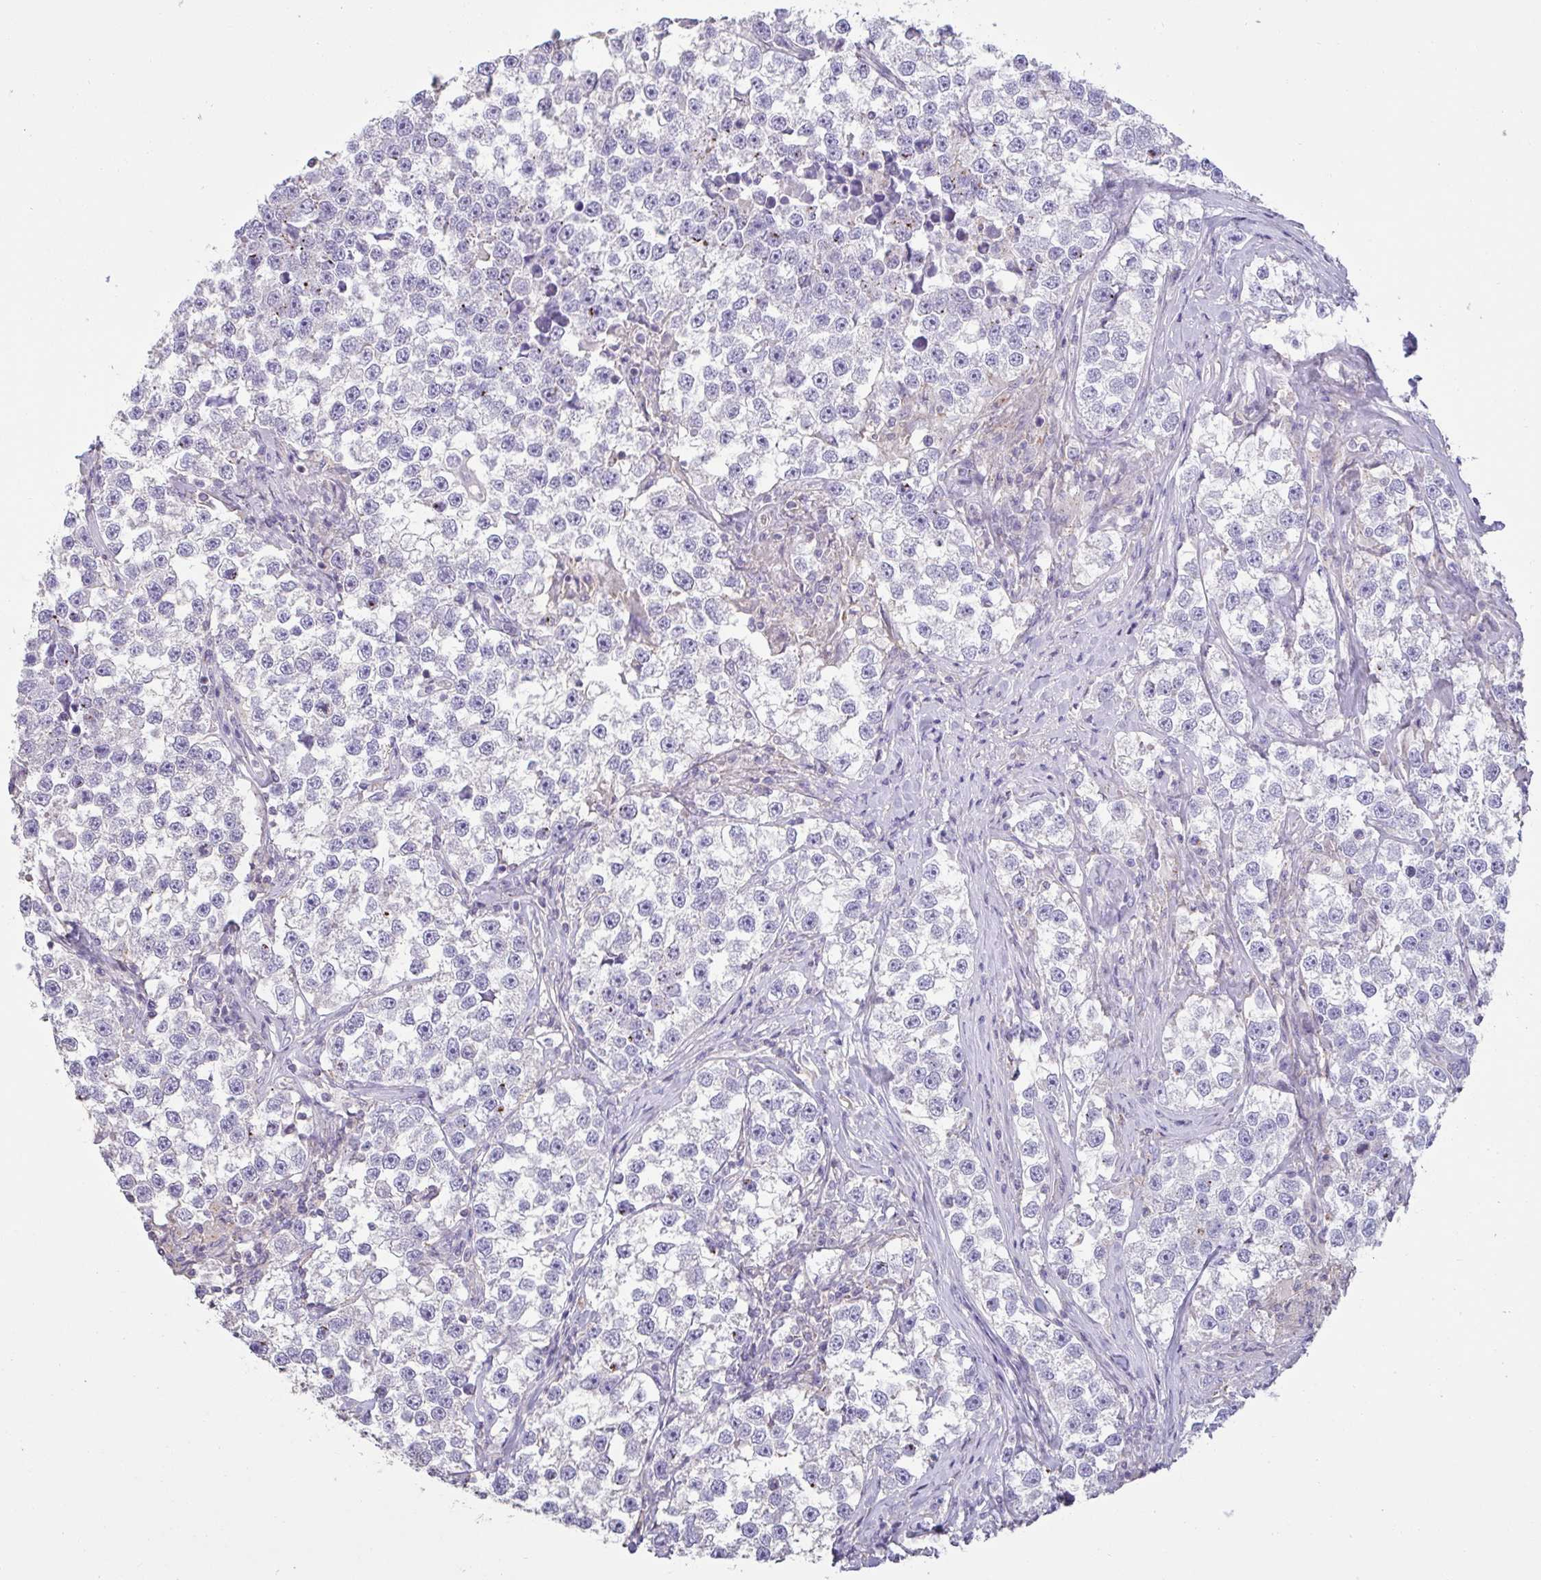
{"staining": {"intensity": "negative", "quantity": "none", "location": "none"}, "tissue": "testis cancer", "cell_type": "Tumor cells", "image_type": "cancer", "snomed": [{"axis": "morphology", "description": "Seminoma, NOS"}, {"axis": "topography", "description": "Testis"}], "caption": "This image is of testis cancer (seminoma) stained with IHC to label a protein in brown with the nuclei are counter-stained blue. There is no positivity in tumor cells.", "gene": "CHMP5", "patient": {"sex": "male", "age": 46}}